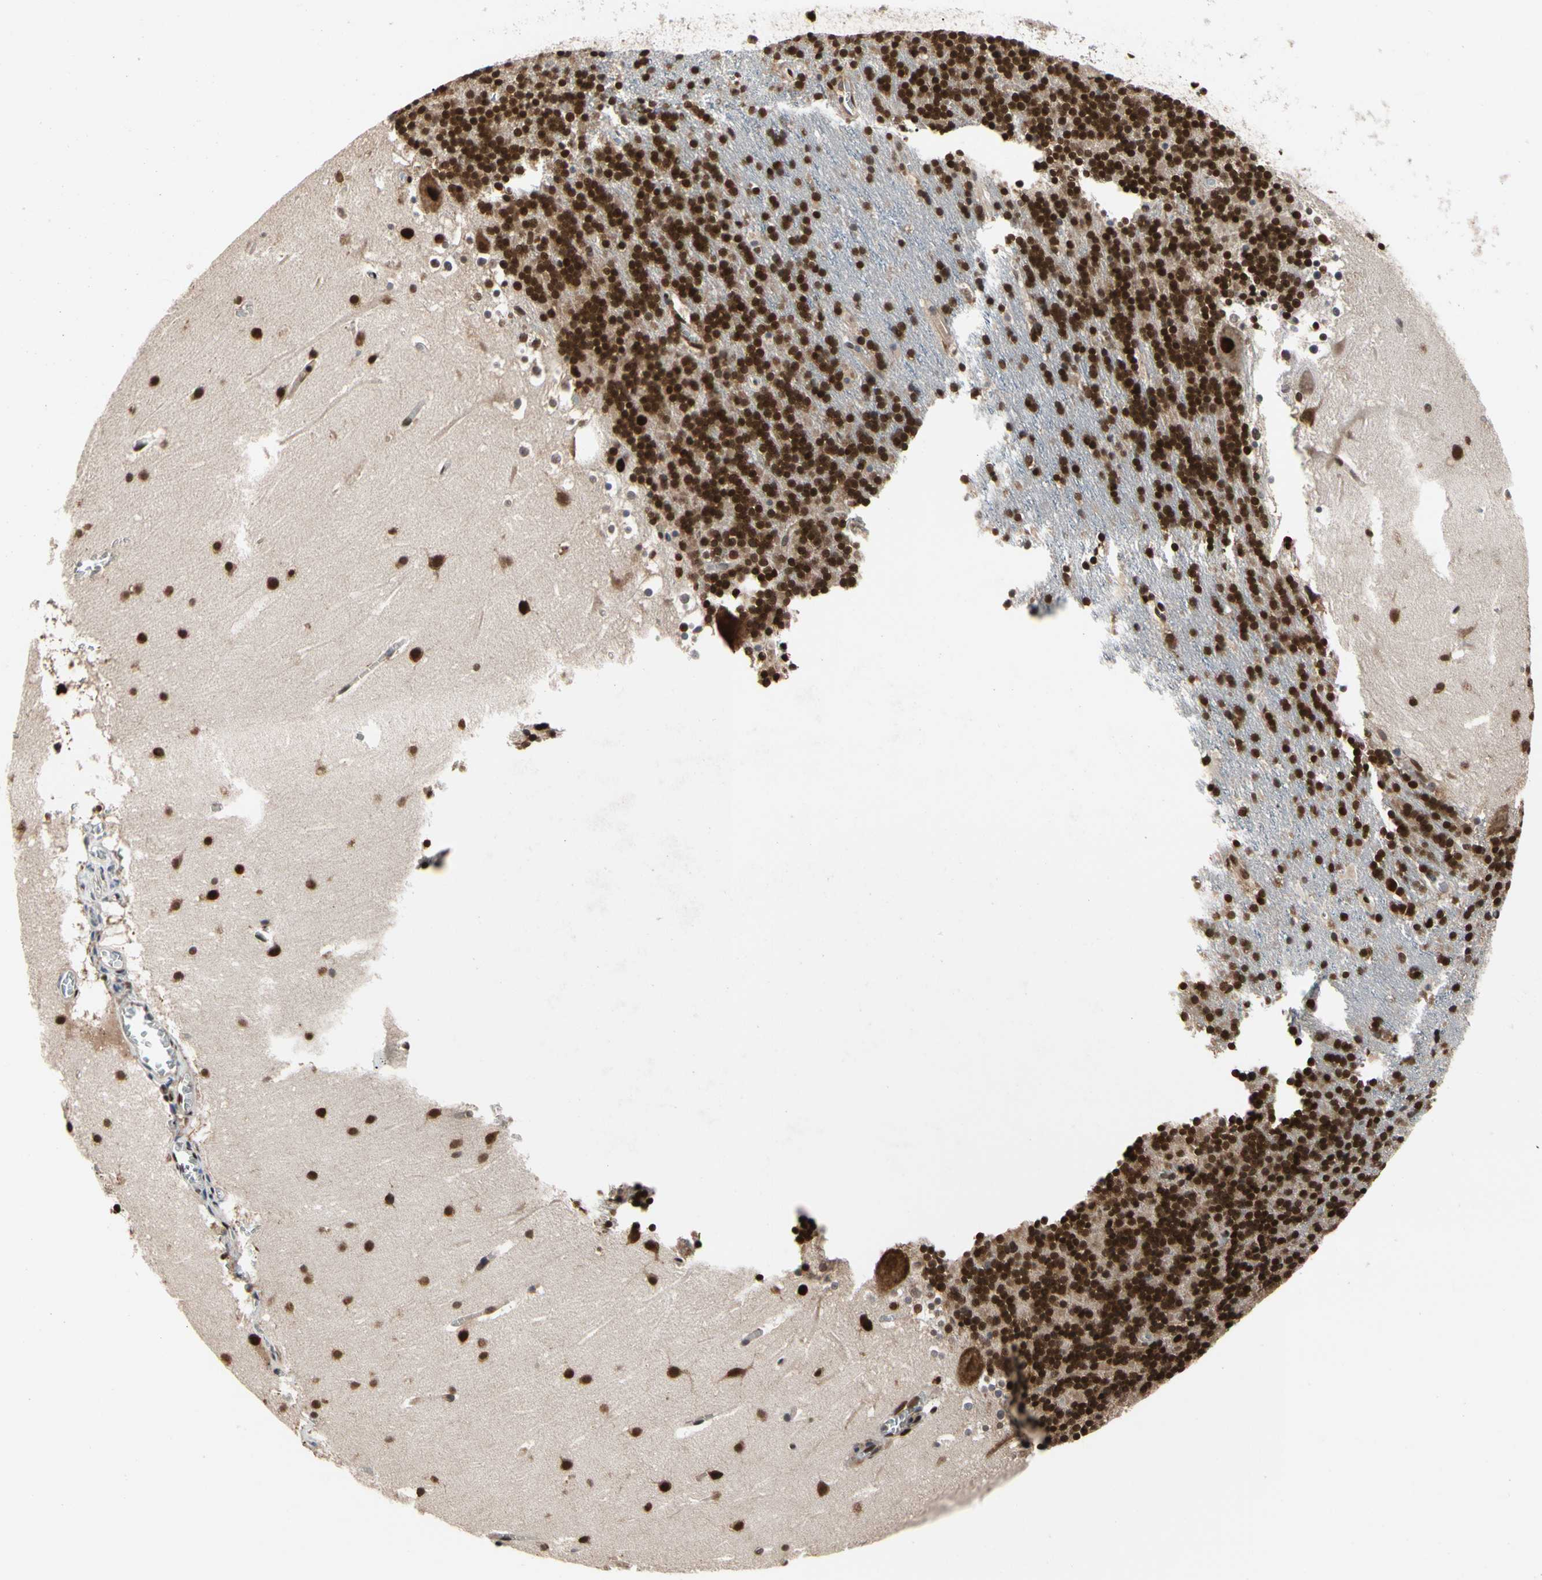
{"staining": {"intensity": "strong", "quantity": ">75%", "location": "nuclear"}, "tissue": "cerebellum", "cell_type": "Cells in granular layer", "image_type": "normal", "snomed": [{"axis": "morphology", "description": "Normal tissue, NOS"}, {"axis": "topography", "description": "Cerebellum"}], "caption": "Immunohistochemistry (IHC) (DAB (3,3'-diaminobenzidine)) staining of benign human cerebellum displays strong nuclear protein expression in approximately >75% of cells in granular layer. The staining was performed using DAB (3,3'-diaminobenzidine), with brown indicating positive protein expression. Nuclei are stained blue with hematoxylin.", "gene": "FAM98B", "patient": {"sex": "male", "age": 45}}